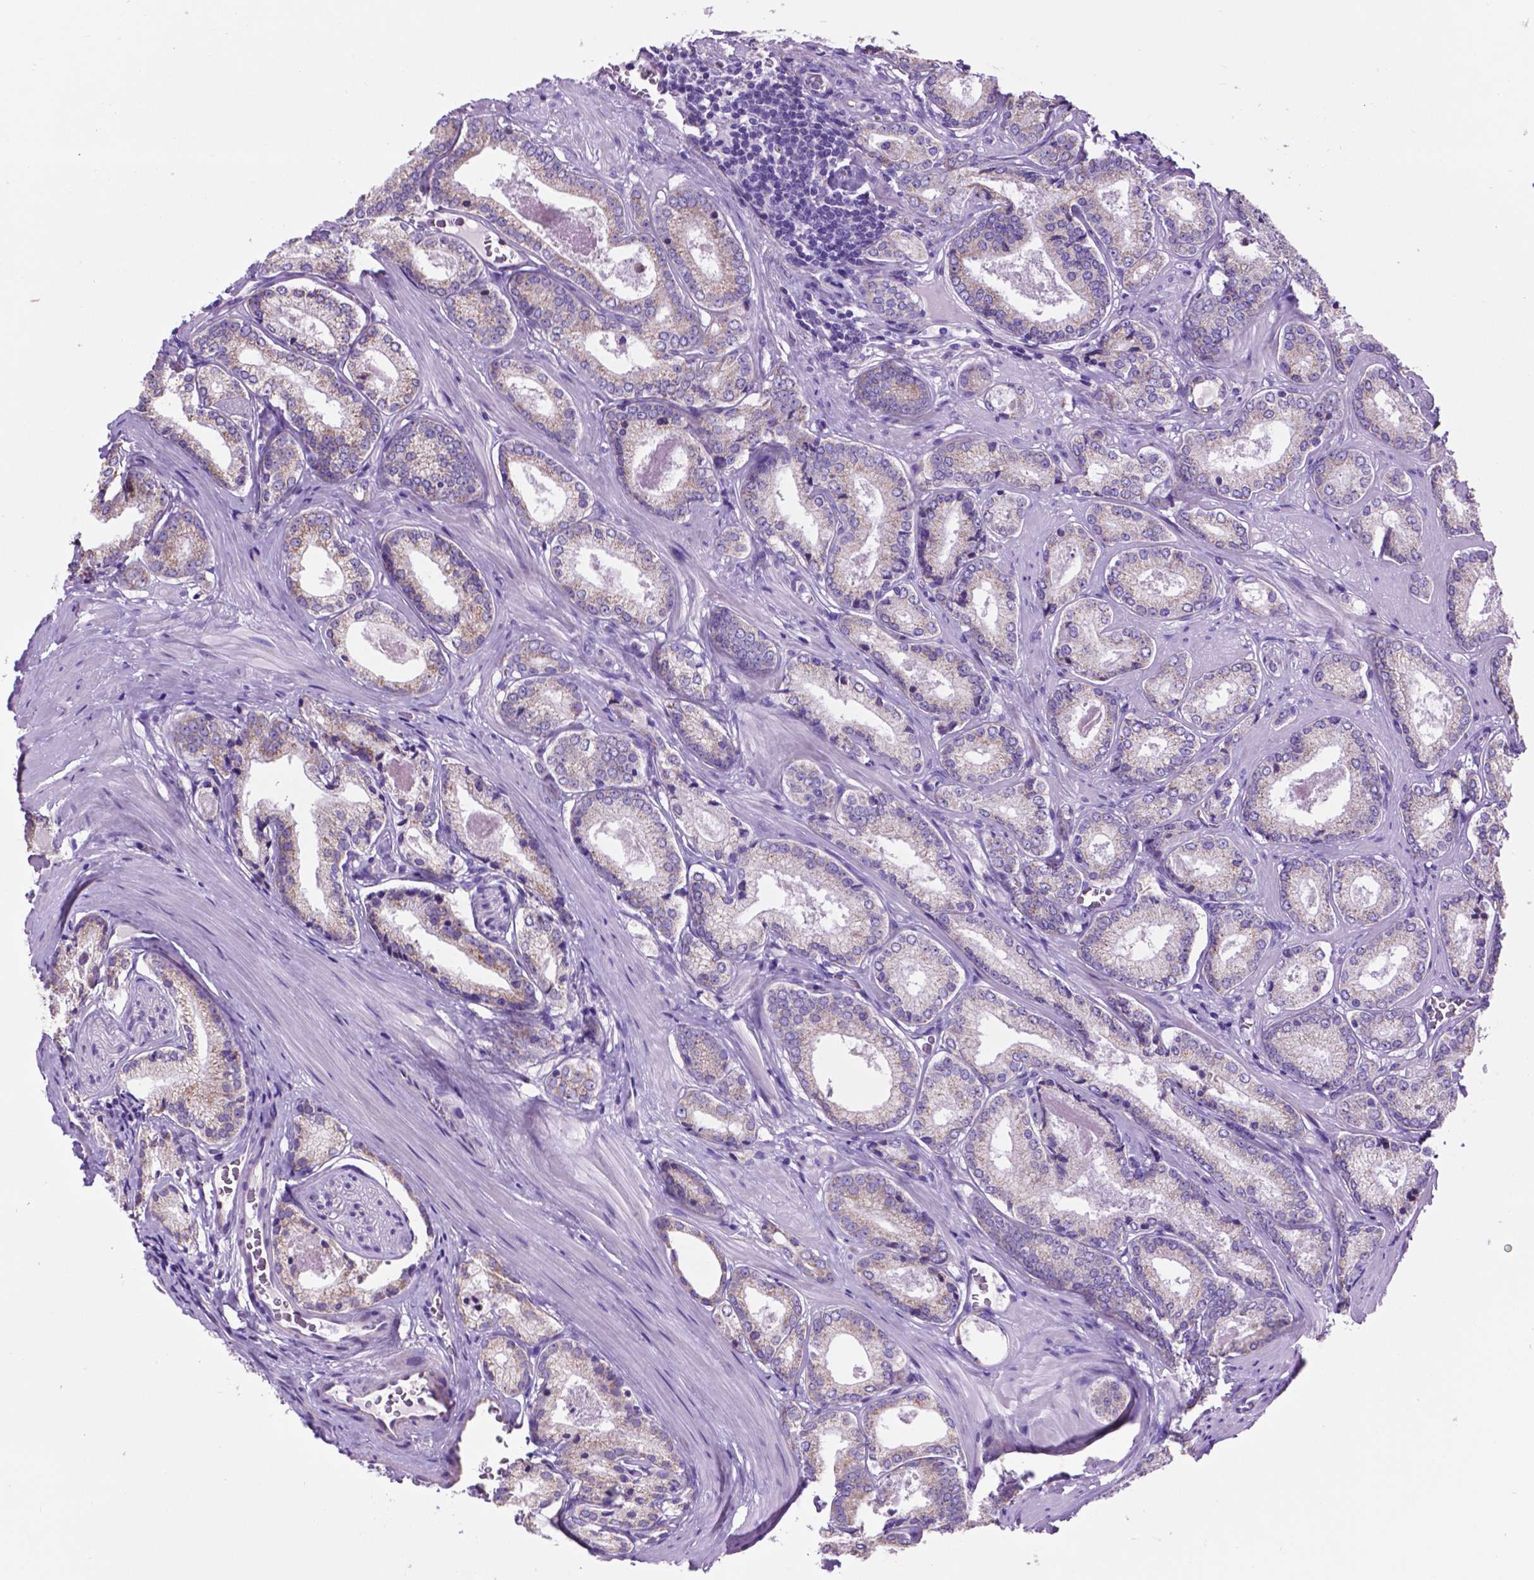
{"staining": {"intensity": "negative", "quantity": "none", "location": "none"}, "tissue": "prostate cancer", "cell_type": "Tumor cells", "image_type": "cancer", "snomed": [{"axis": "morphology", "description": "Adenocarcinoma, Low grade"}, {"axis": "topography", "description": "Prostate"}], "caption": "High power microscopy micrograph of an IHC photomicrograph of low-grade adenocarcinoma (prostate), revealing no significant positivity in tumor cells.", "gene": "TMEM121B", "patient": {"sex": "male", "age": 56}}